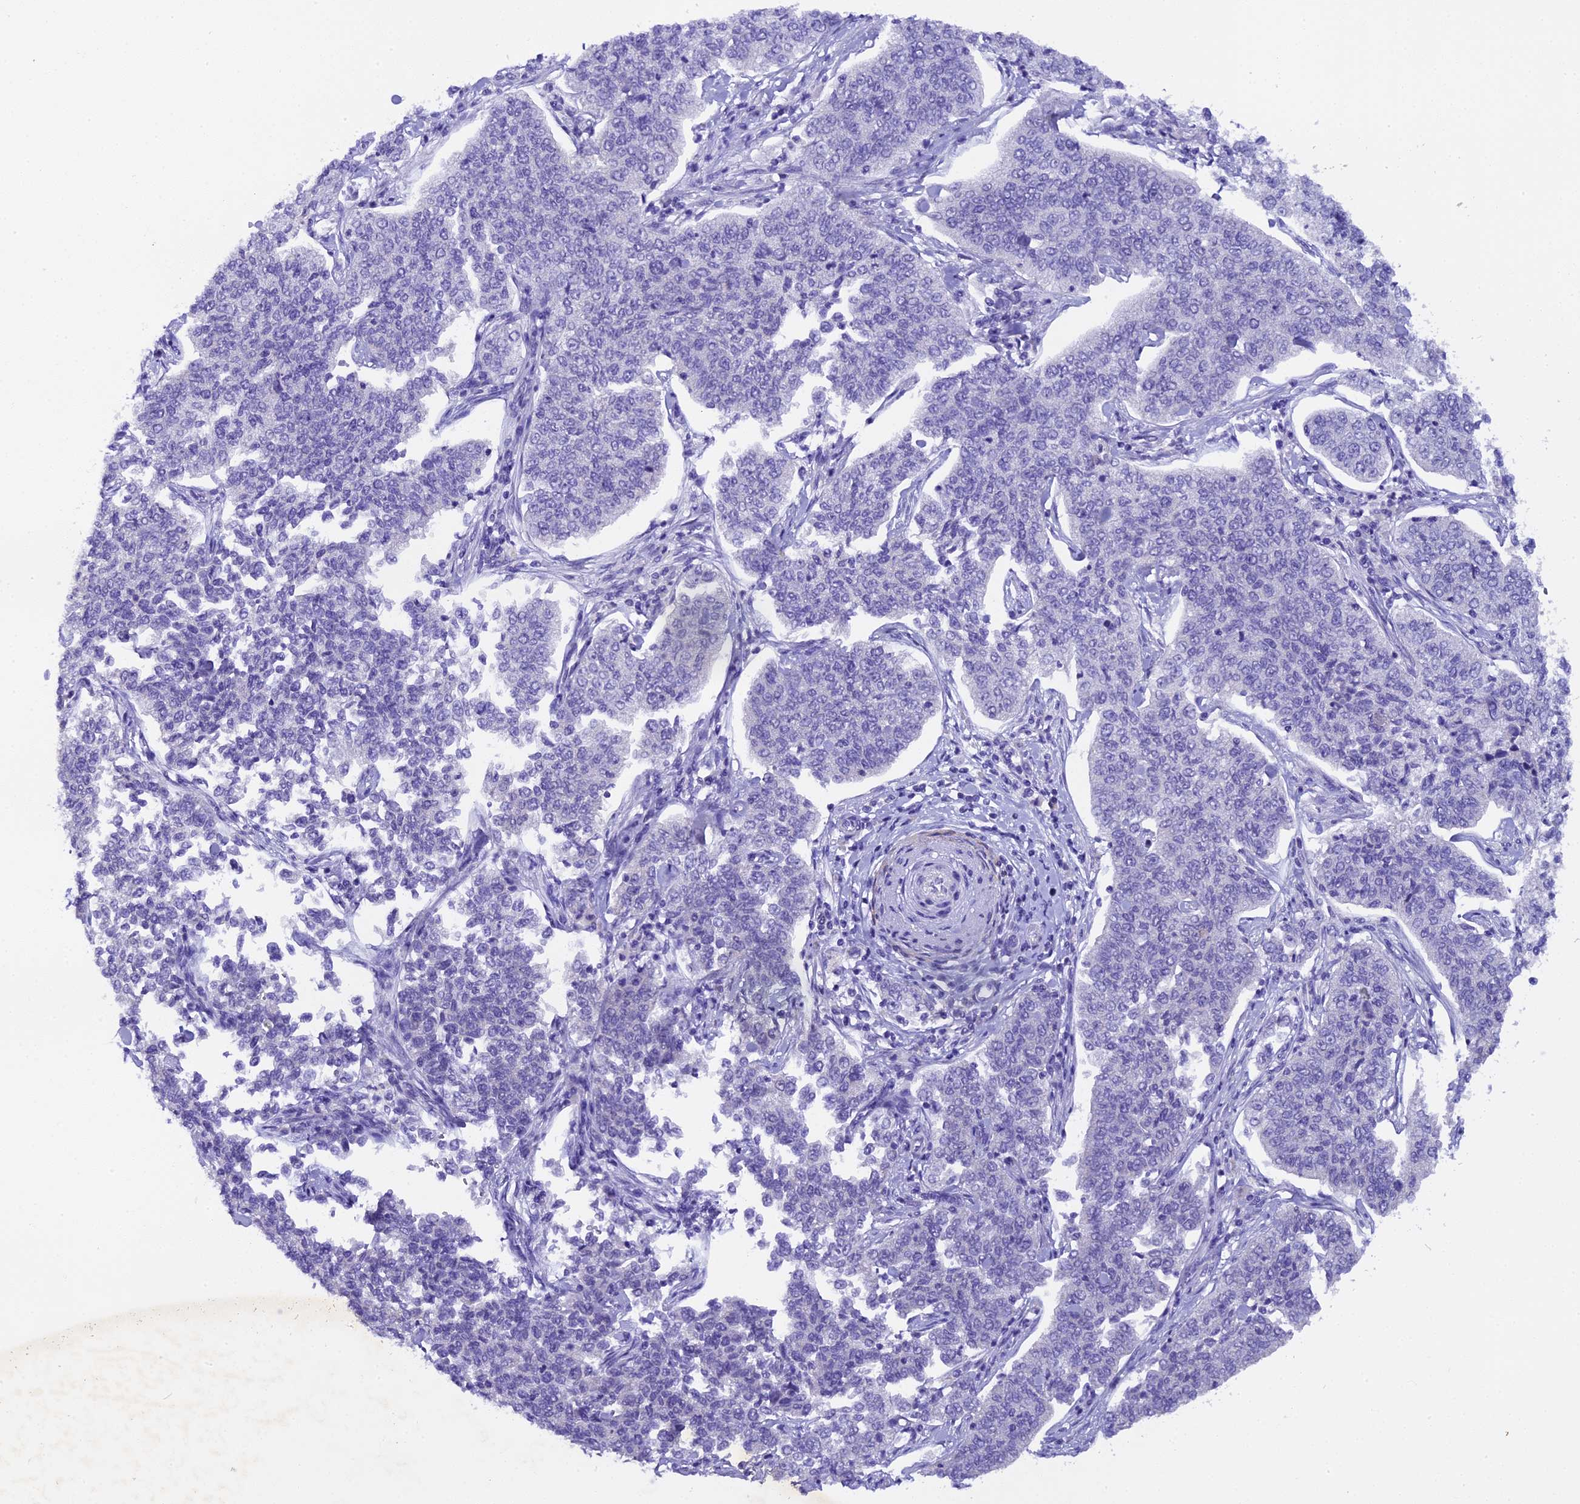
{"staining": {"intensity": "negative", "quantity": "none", "location": "none"}, "tissue": "cervical cancer", "cell_type": "Tumor cells", "image_type": "cancer", "snomed": [{"axis": "morphology", "description": "Squamous cell carcinoma, NOS"}, {"axis": "topography", "description": "Cervix"}], "caption": "Tumor cells show no significant protein staining in cervical cancer (squamous cell carcinoma).", "gene": "OSGEP", "patient": {"sex": "female", "age": 35}}